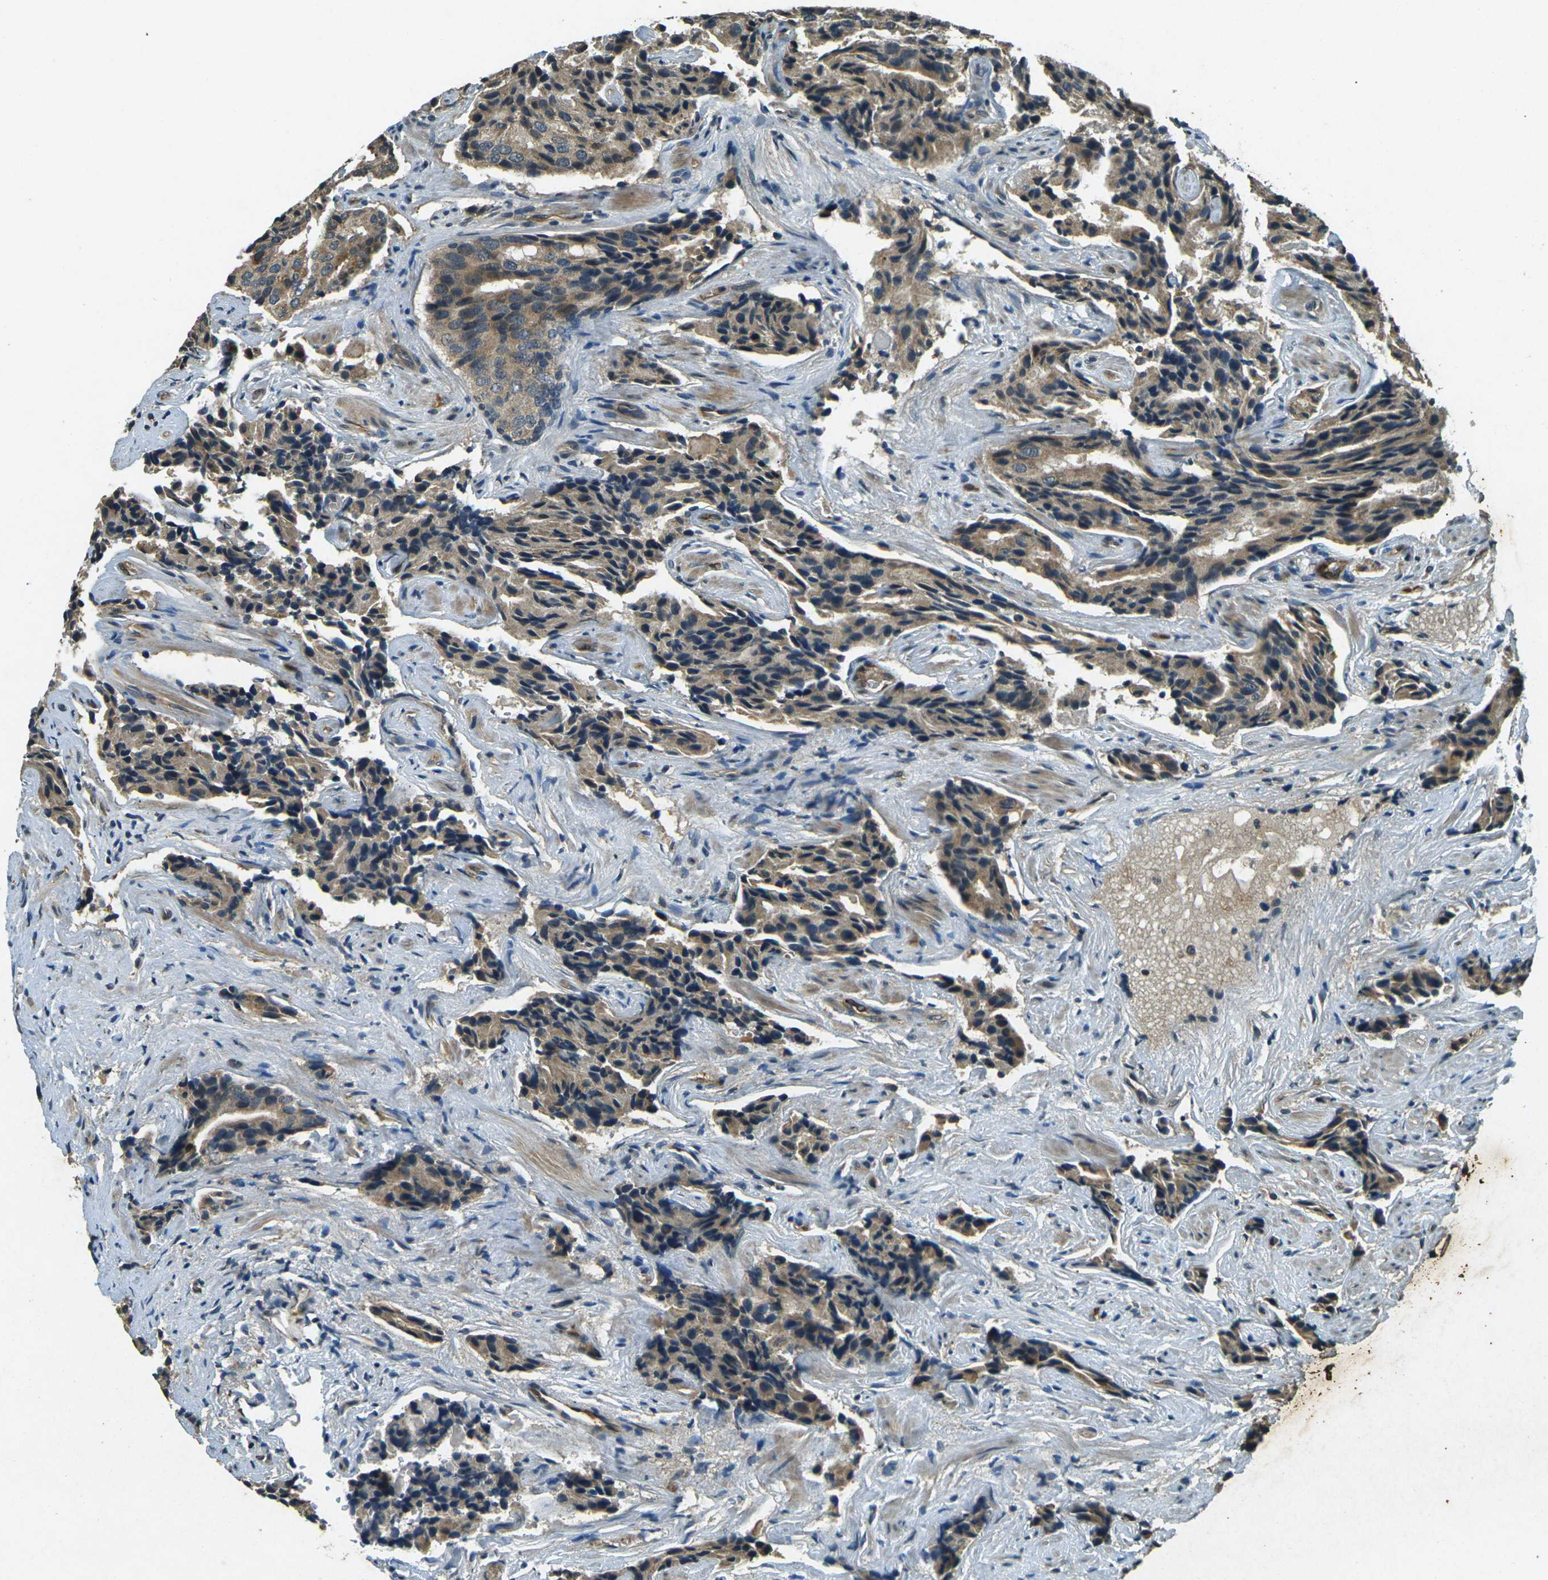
{"staining": {"intensity": "moderate", "quantity": ">75%", "location": "cytoplasmic/membranous"}, "tissue": "prostate cancer", "cell_type": "Tumor cells", "image_type": "cancer", "snomed": [{"axis": "morphology", "description": "Adenocarcinoma, High grade"}, {"axis": "topography", "description": "Prostate"}], "caption": "Human prostate adenocarcinoma (high-grade) stained for a protein (brown) exhibits moderate cytoplasmic/membranous positive staining in approximately >75% of tumor cells.", "gene": "PDE2A", "patient": {"sex": "male", "age": 58}}